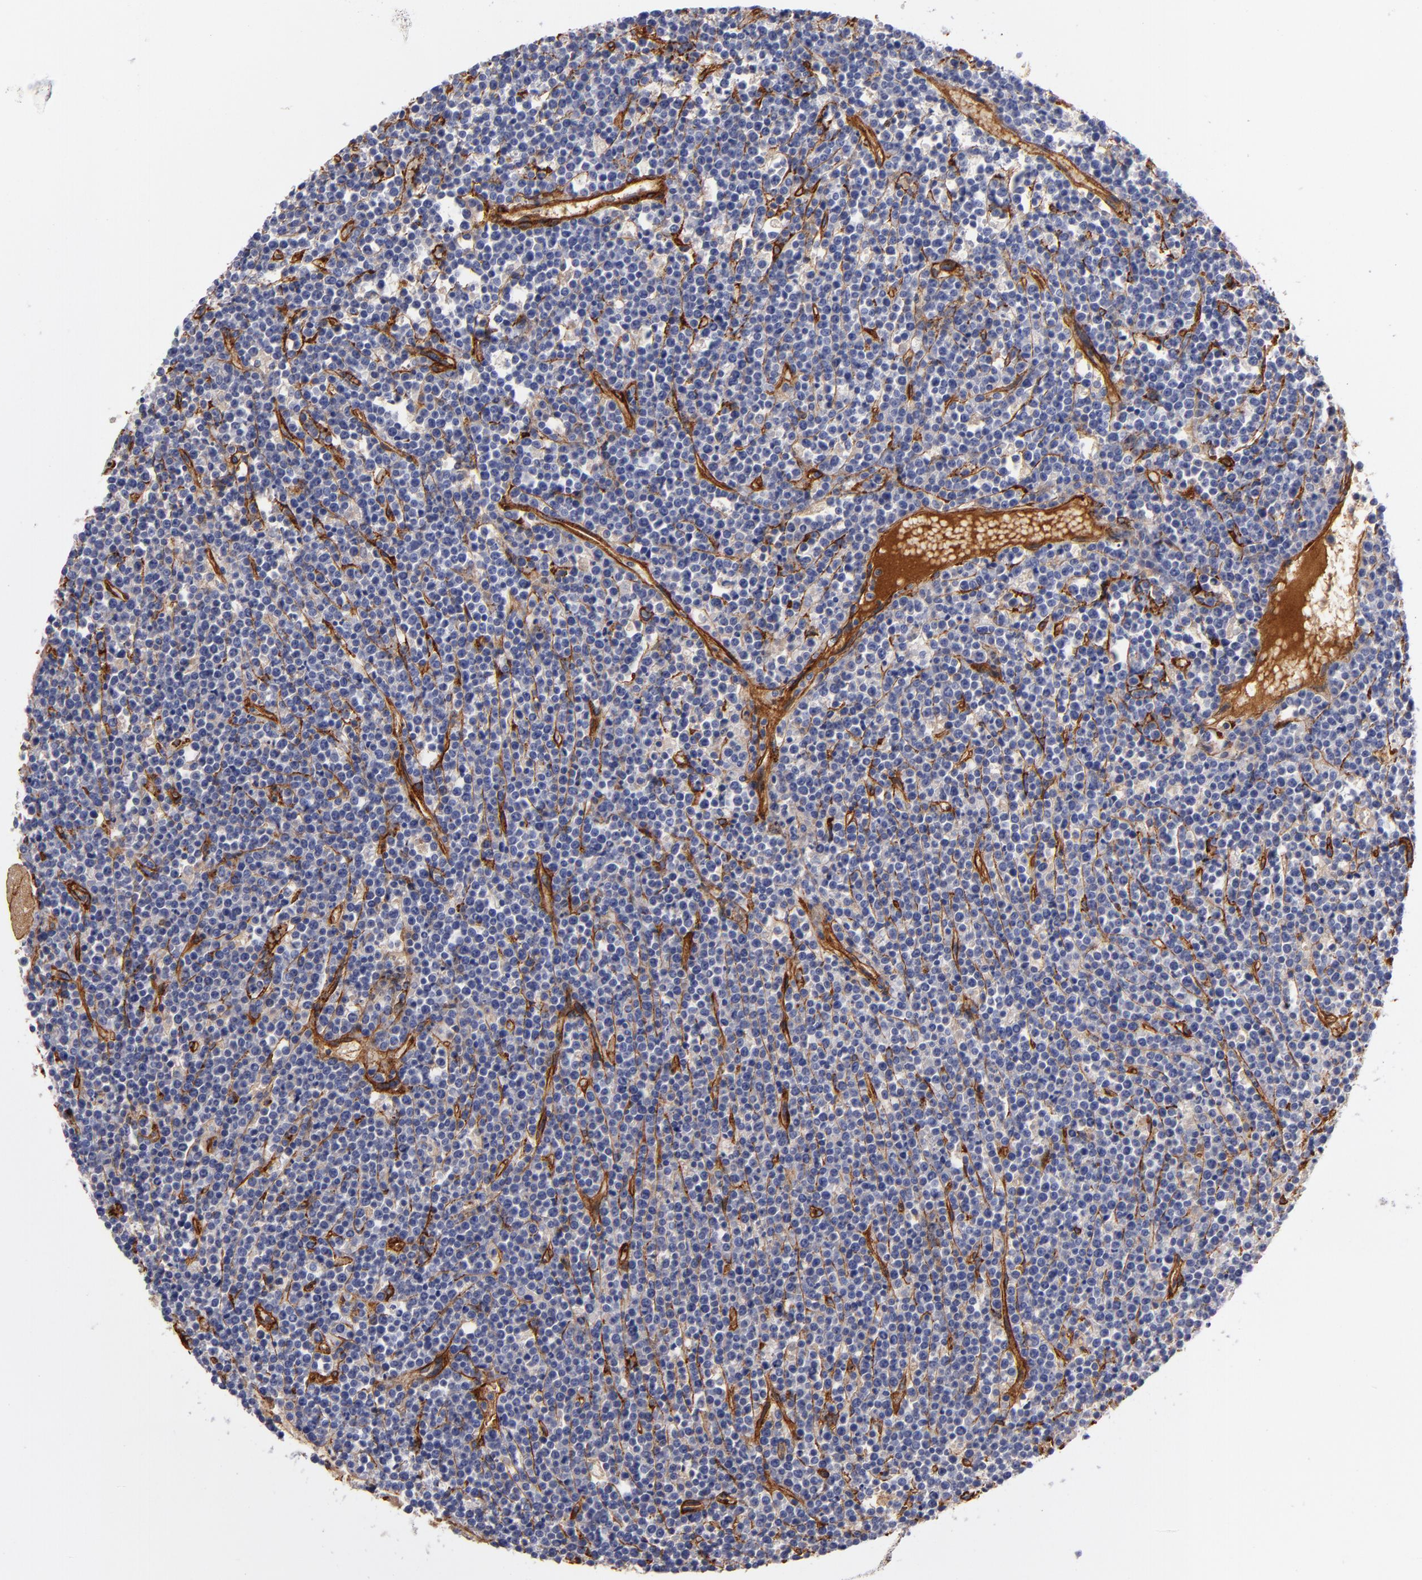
{"staining": {"intensity": "negative", "quantity": "none", "location": "none"}, "tissue": "lymphoma", "cell_type": "Tumor cells", "image_type": "cancer", "snomed": [{"axis": "morphology", "description": "Malignant lymphoma, non-Hodgkin's type, High grade"}, {"axis": "topography", "description": "Ovary"}], "caption": "Immunohistochemistry (IHC) image of lymphoma stained for a protein (brown), which demonstrates no staining in tumor cells.", "gene": "LAMC1", "patient": {"sex": "female", "age": 56}}